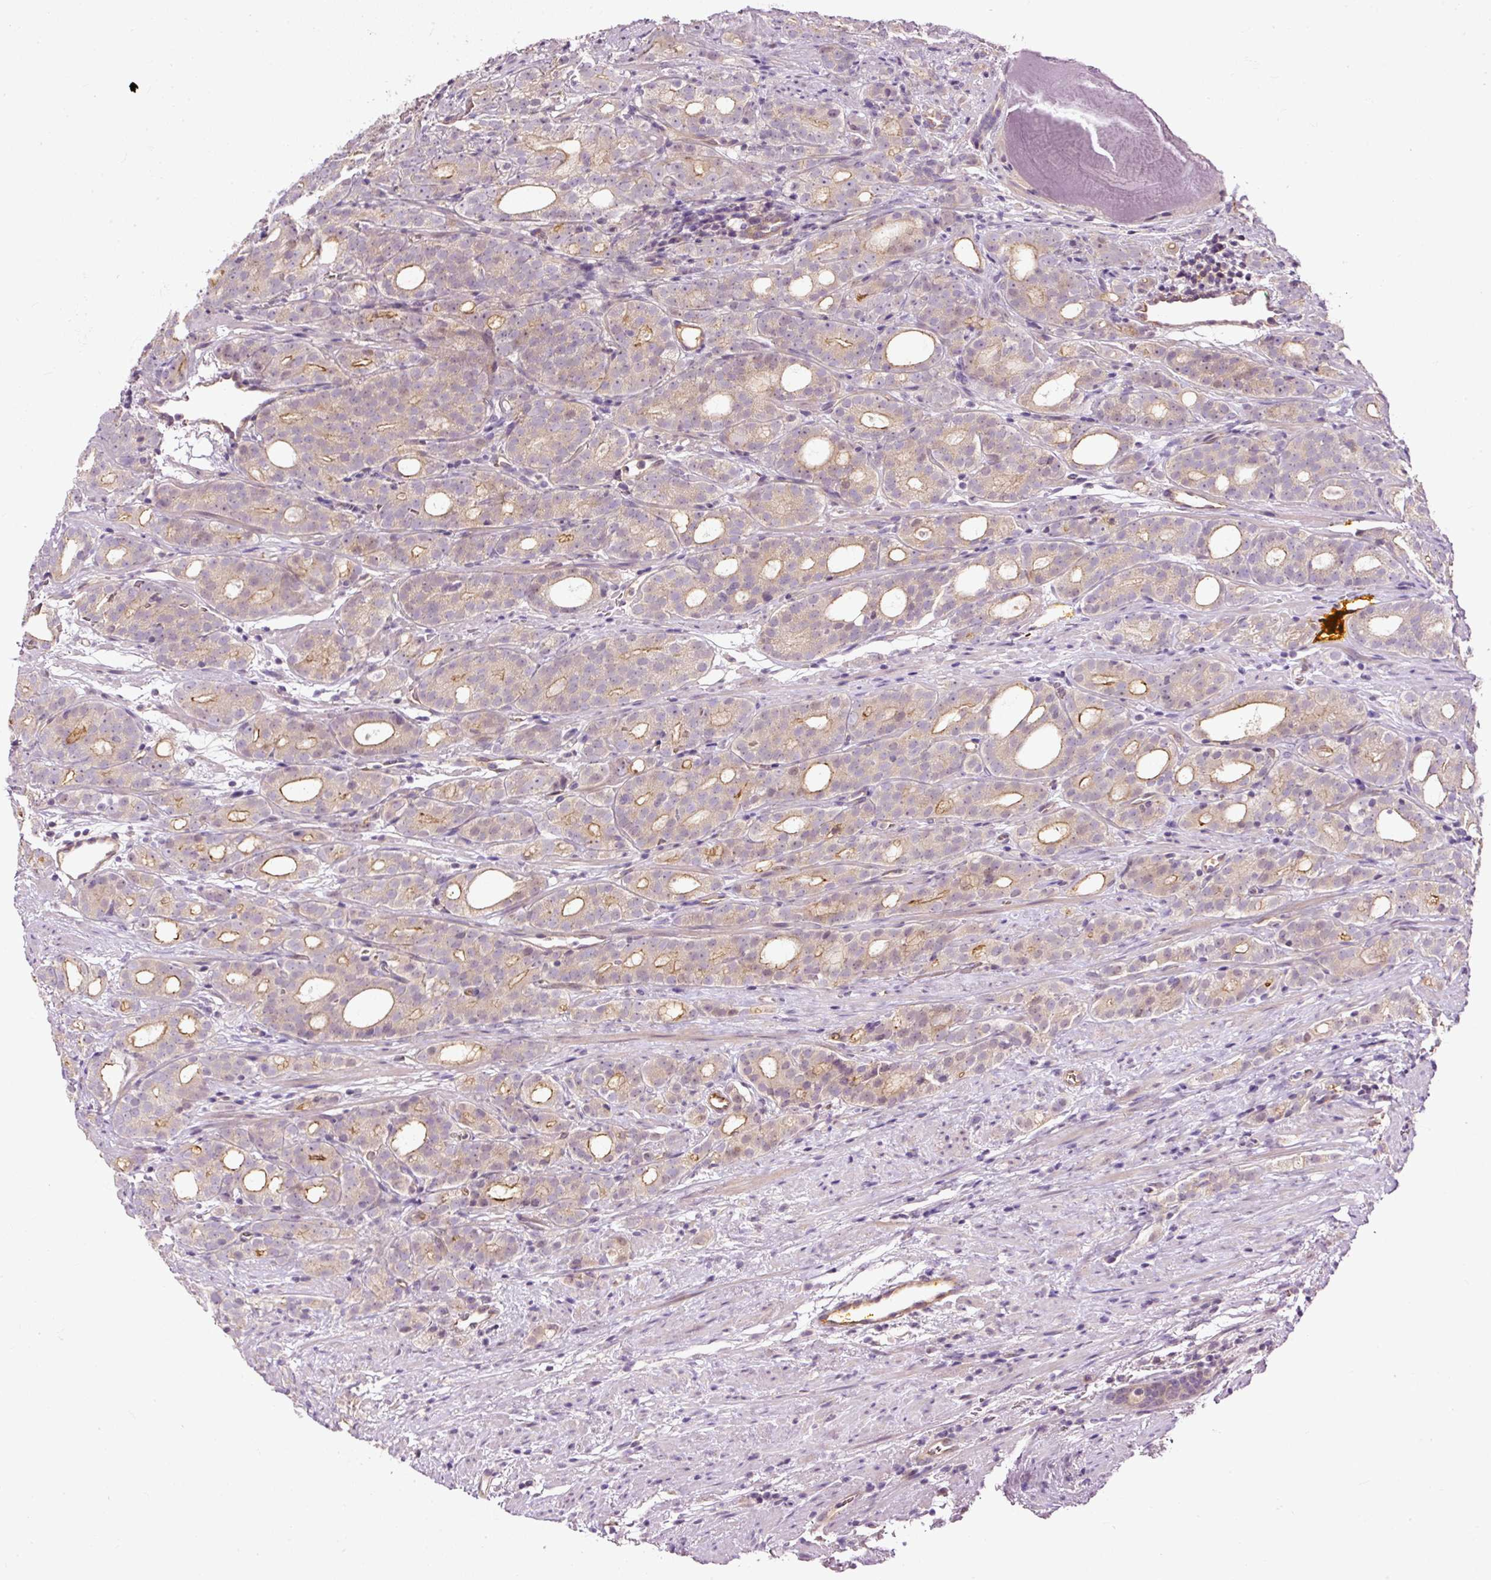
{"staining": {"intensity": "moderate", "quantity": "<25%", "location": "cytoplasmic/membranous"}, "tissue": "prostate cancer", "cell_type": "Tumor cells", "image_type": "cancer", "snomed": [{"axis": "morphology", "description": "Adenocarcinoma, High grade"}, {"axis": "topography", "description": "Prostate"}], "caption": "Protein expression analysis of human prostate cancer (high-grade adenocarcinoma) reveals moderate cytoplasmic/membranous positivity in approximately <25% of tumor cells.", "gene": "USHBP1", "patient": {"sex": "male", "age": 64}}